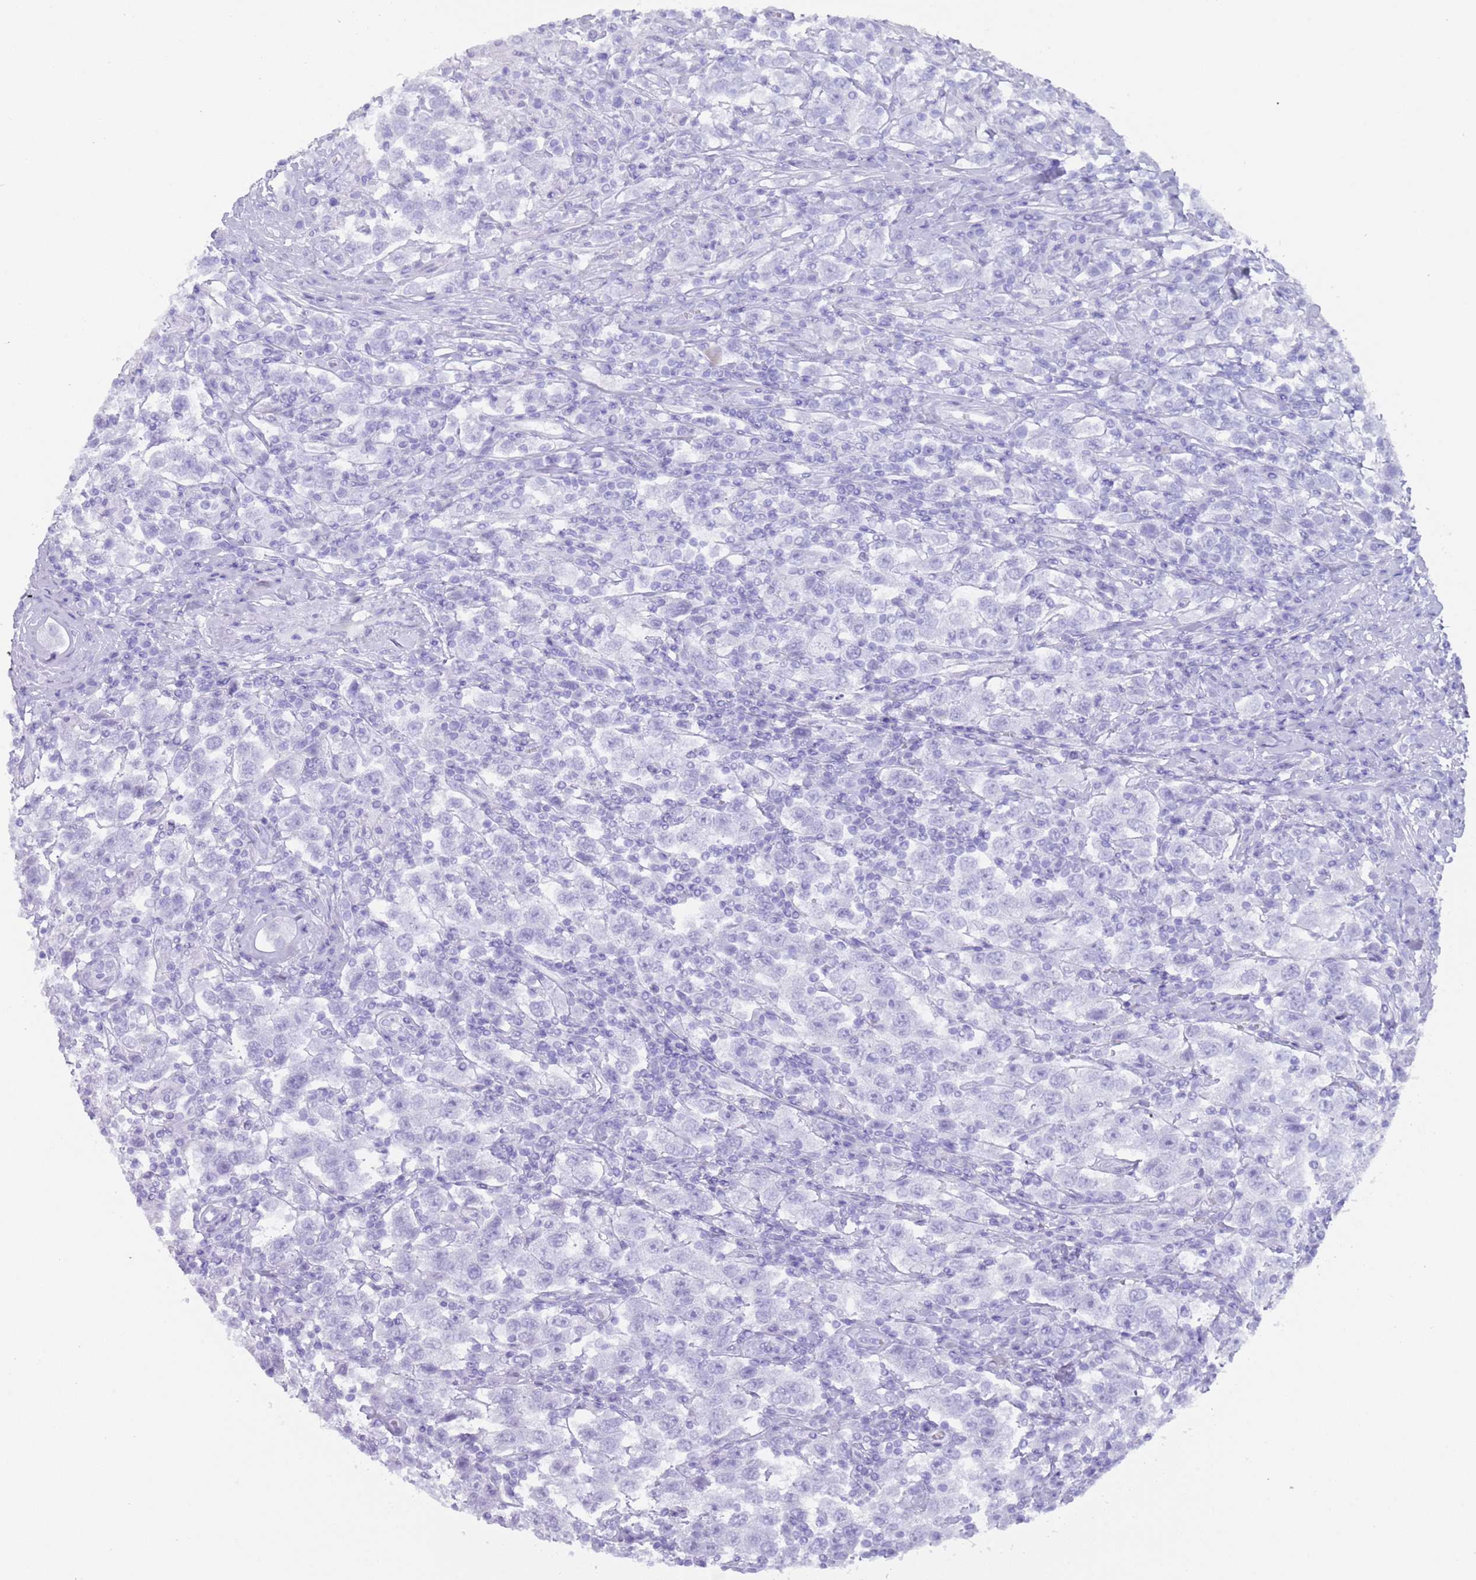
{"staining": {"intensity": "negative", "quantity": "none", "location": "none"}, "tissue": "testis cancer", "cell_type": "Tumor cells", "image_type": "cancer", "snomed": [{"axis": "morphology", "description": "Seminoma, NOS"}, {"axis": "topography", "description": "Testis"}], "caption": "Seminoma (testis) stained for a protein using immunohistochemistry displays no staining tumor cells.", "gene": "MYADML2", "patient": {"sex": "male", "age": 41}}